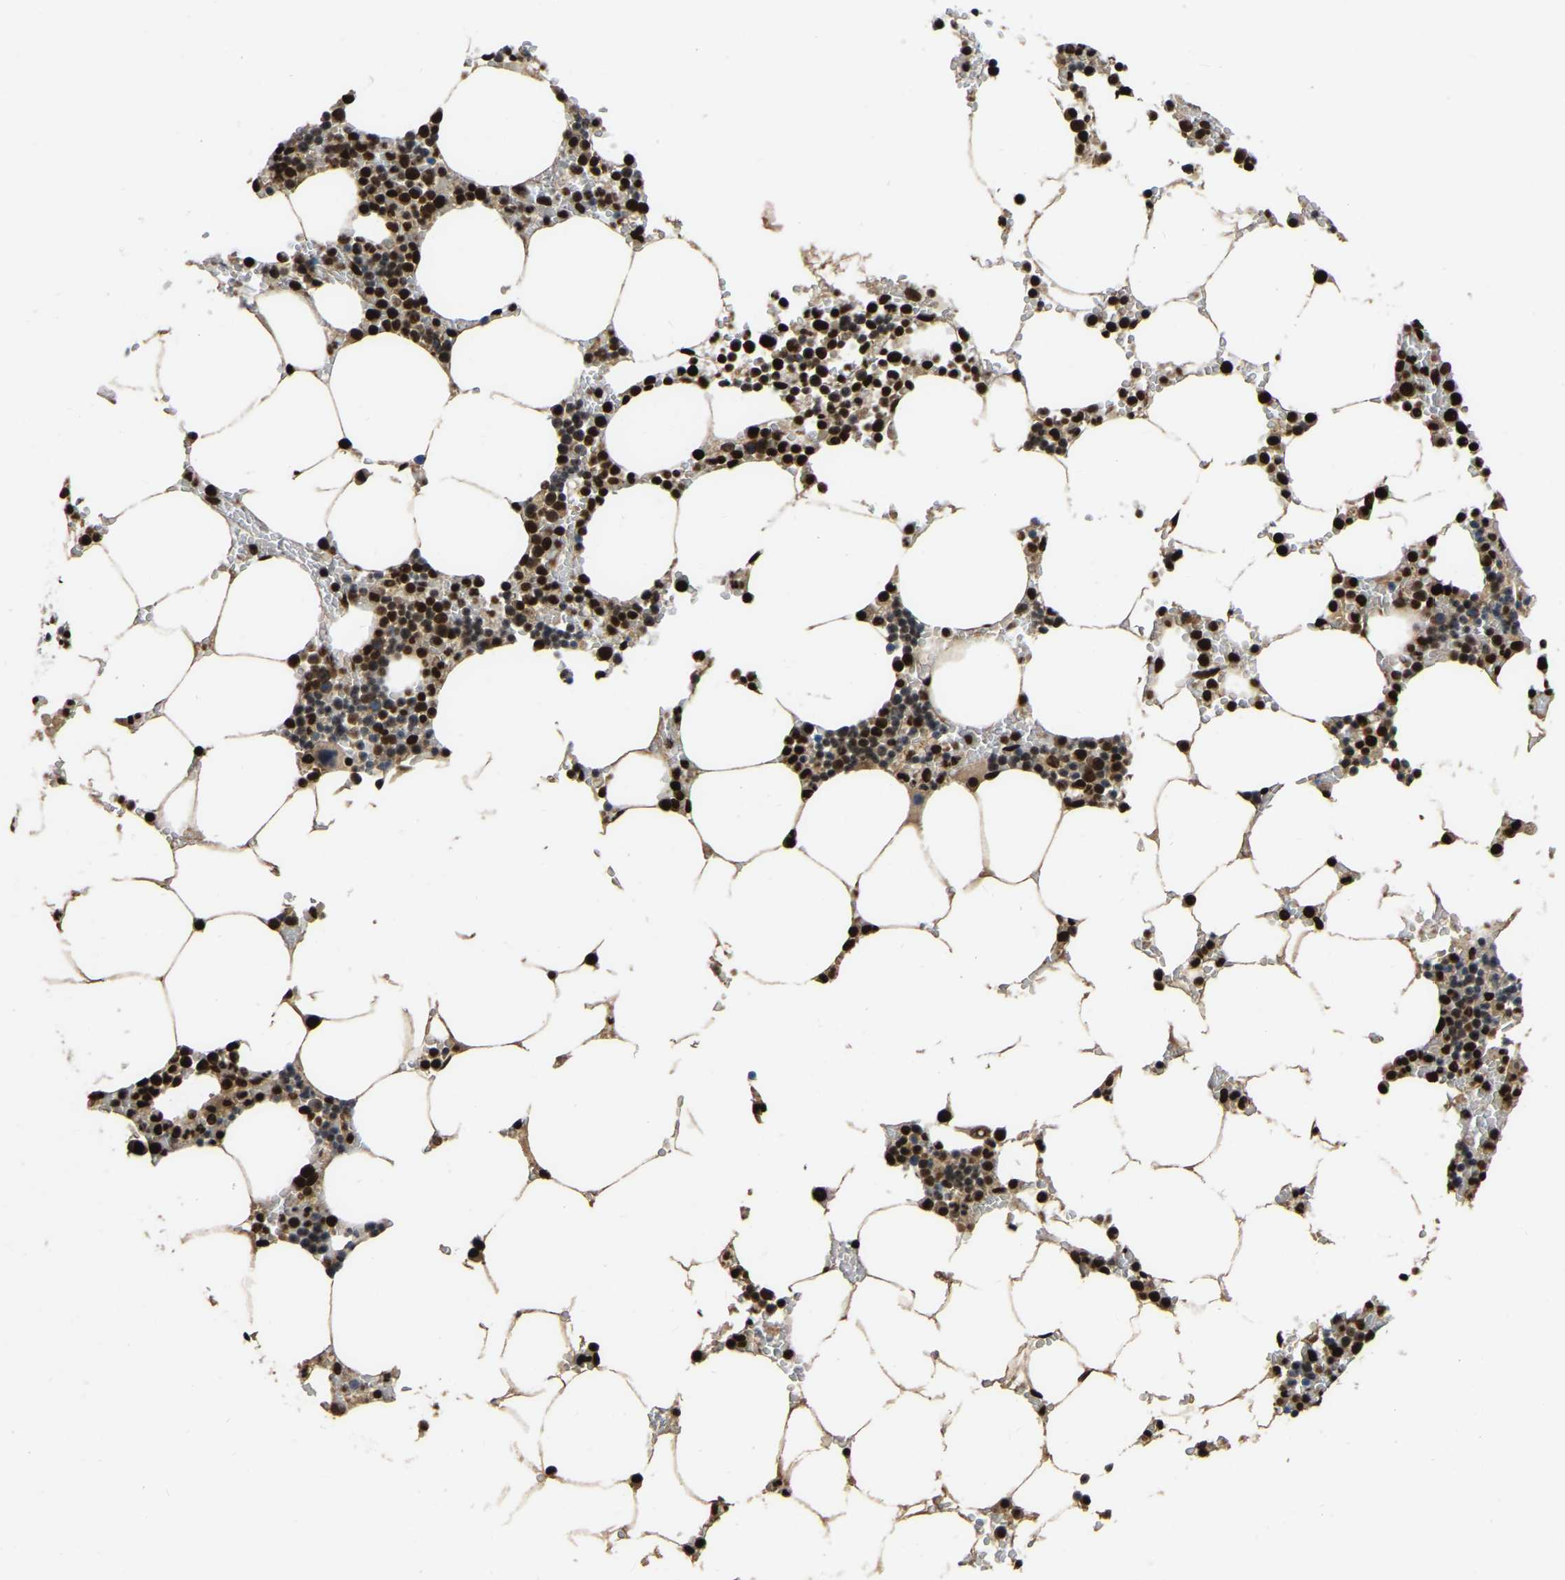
{"staining": {"intensity": "strong", "quantity": "25%-75%", "location": "cytoplasmic/membranous,nuclear"}, "tissue": "bone marrow", "cell_type": "Hematopoietic cells", "image_type": "normal", "snomed": [{"axis": "morphology", "description": "Normal tissue, NOS"}, {"axis": "topography", "description": "Bone marrow"}], "caption": "Approximately 25%-75% of hematopoietic cells in normal bone marrow reveal strong cytoplasmic/membranous,nuclear protein expression as visualized by brown immunohistochemical staining.", "gene": "TBL1XR1", "patient": {"sex": "male", "age": 70}}